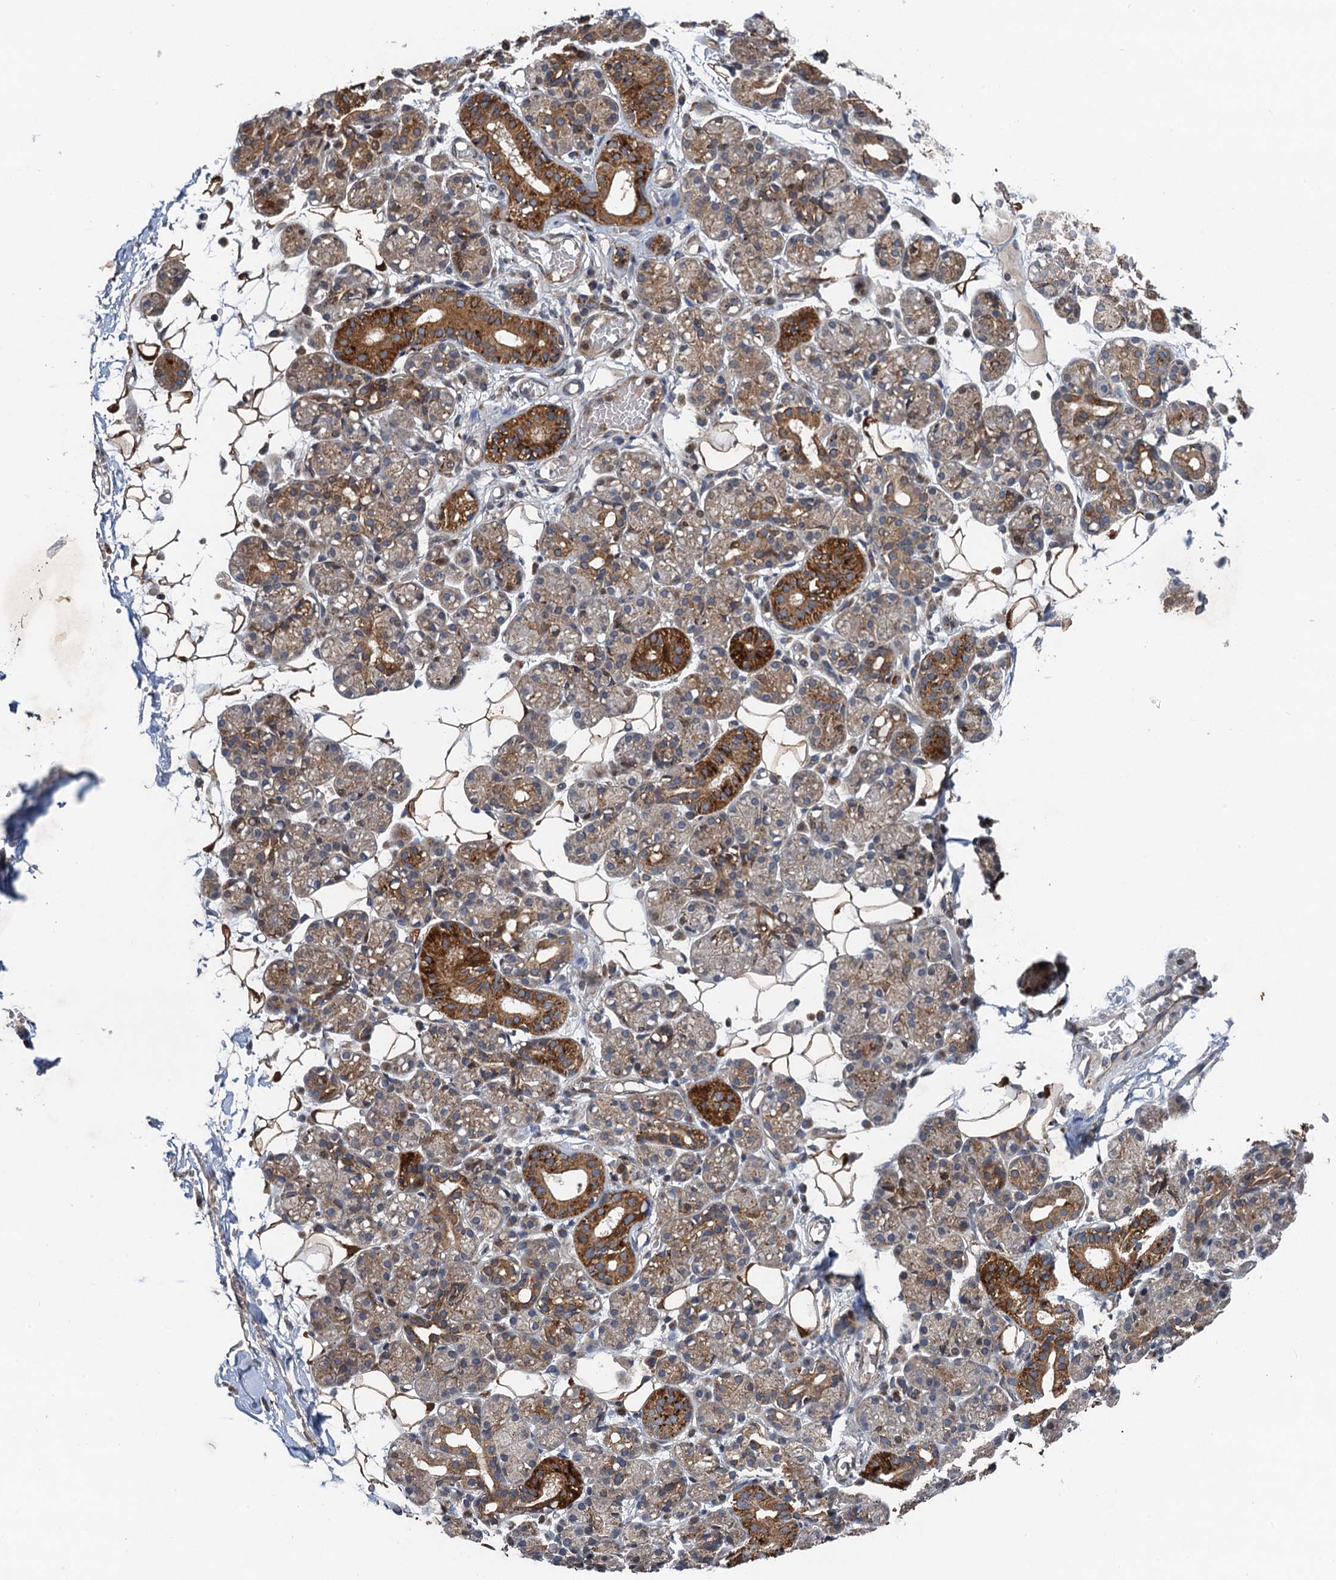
{"staining": {"intensity": "strong", "quantity": "<25%", "location": "cytoplasmic/membranous"}, "tissue": "salivary gland", "cell_type": "Glandular cells", "image_type": "normal", "snomed": [{"axis": "morphology", "description": "Normal tissue, NOS"}, {"axis": "topography", "description": "Salivary gland"}], "caption": "Protein staining displays strong cytoplasmic/membranous positivity in approximately <25% of glandular cells in unremarkable salivary gland. Using DAB (brown) and hematoxylin (blue) stains, captured at high magnification using brightfield microscopy.", "gene": "NLRP10", "patient": {"sex": "male", "age": 63}}